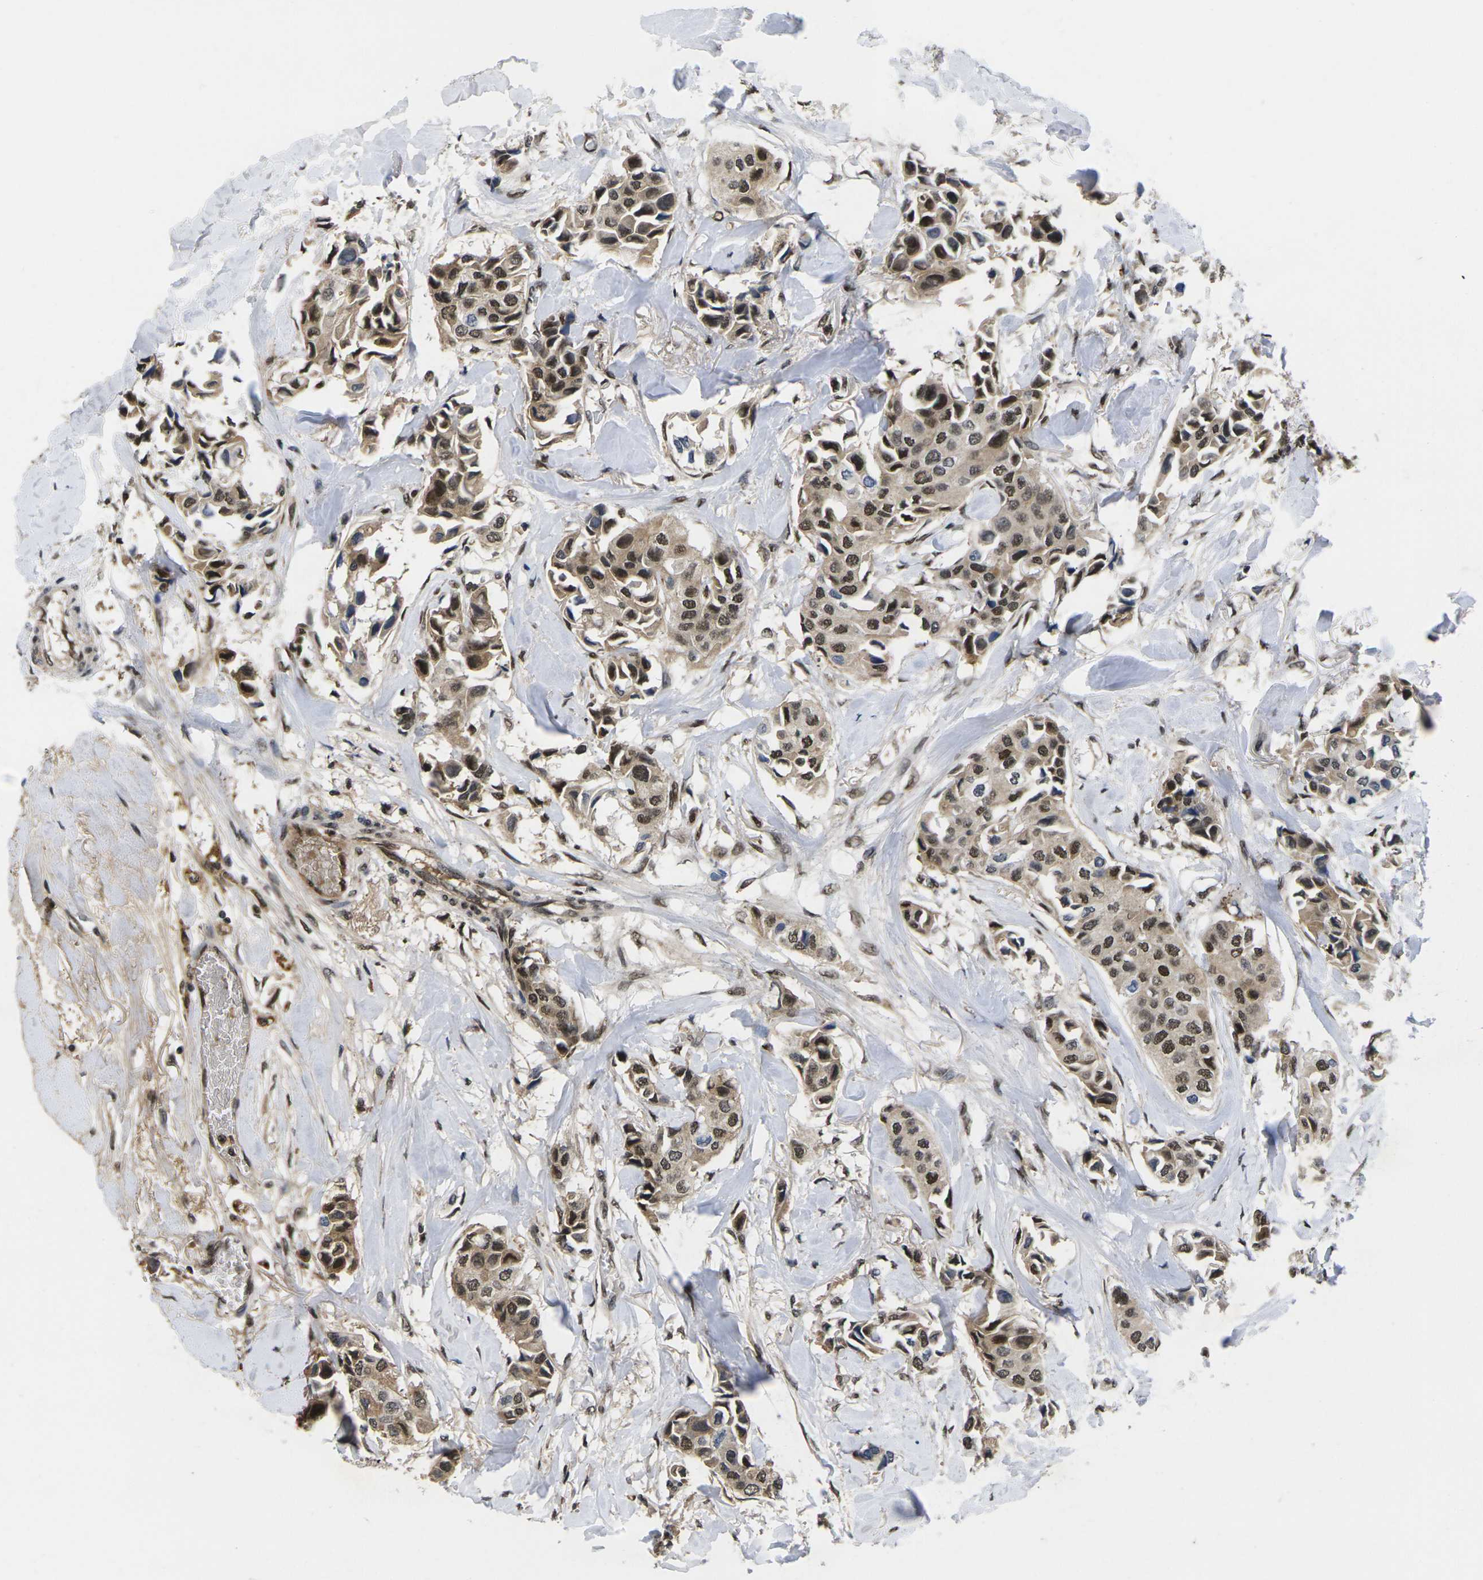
{"staining": {"intensity": "moderate", "quantity": ">75%", "location": "nuclear"}, "tissue": "breast cancer", "cell_type": "Tumor cells", "image_type": "cancer", "snomed": [{"axis": "morphology", "description": "Duct carcinoma"}, {"axis": "topography", "description": "Breast"}], "caption": "Invasive ductal carcinoma (breast) was stained to show a protein in brown. There is medium levels of moderate nuclear expression in approximately >75% of tumor cells.", "gene": "GTF2E1", "patient": {"sex": "female", "age": 80}}